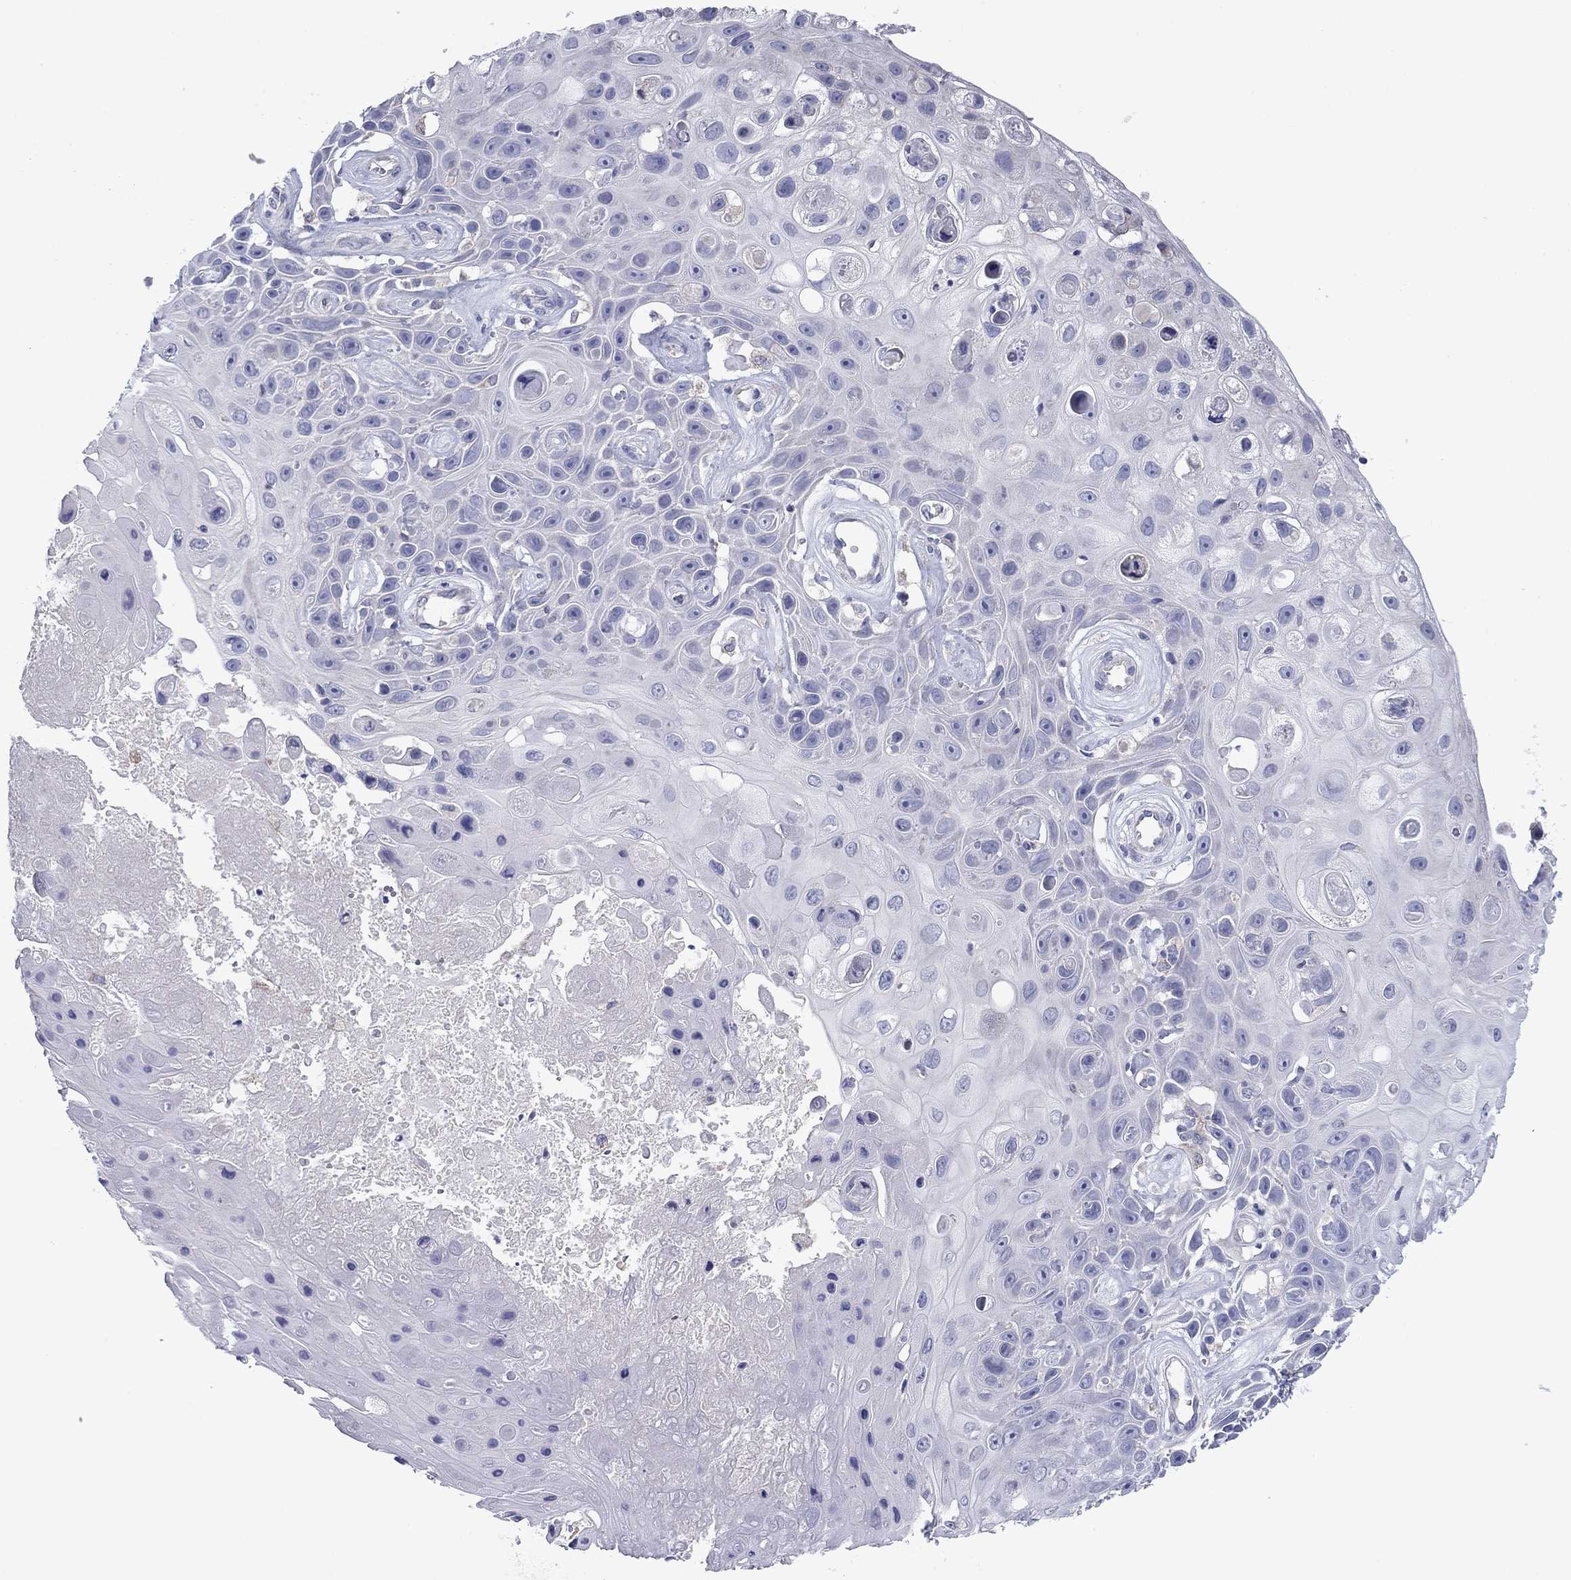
{"staining": {"intensity": "negative", "quantity": "none", "location": "none"}, "tissue": "skin cancer", "cell_type": "Tumor cells", "image_type": "cancer", "snomed": [{"axis": "morphology", "description": "Squamous cell carcinoma, NOS"}, {"axis": "topography", "description": "Skin"}], "caption": "Tumor cells show no significant positivity in squamous cell carcinoma (skin).", "gene": "GRK7", "patient": {"sex": "male", "age": 82}}